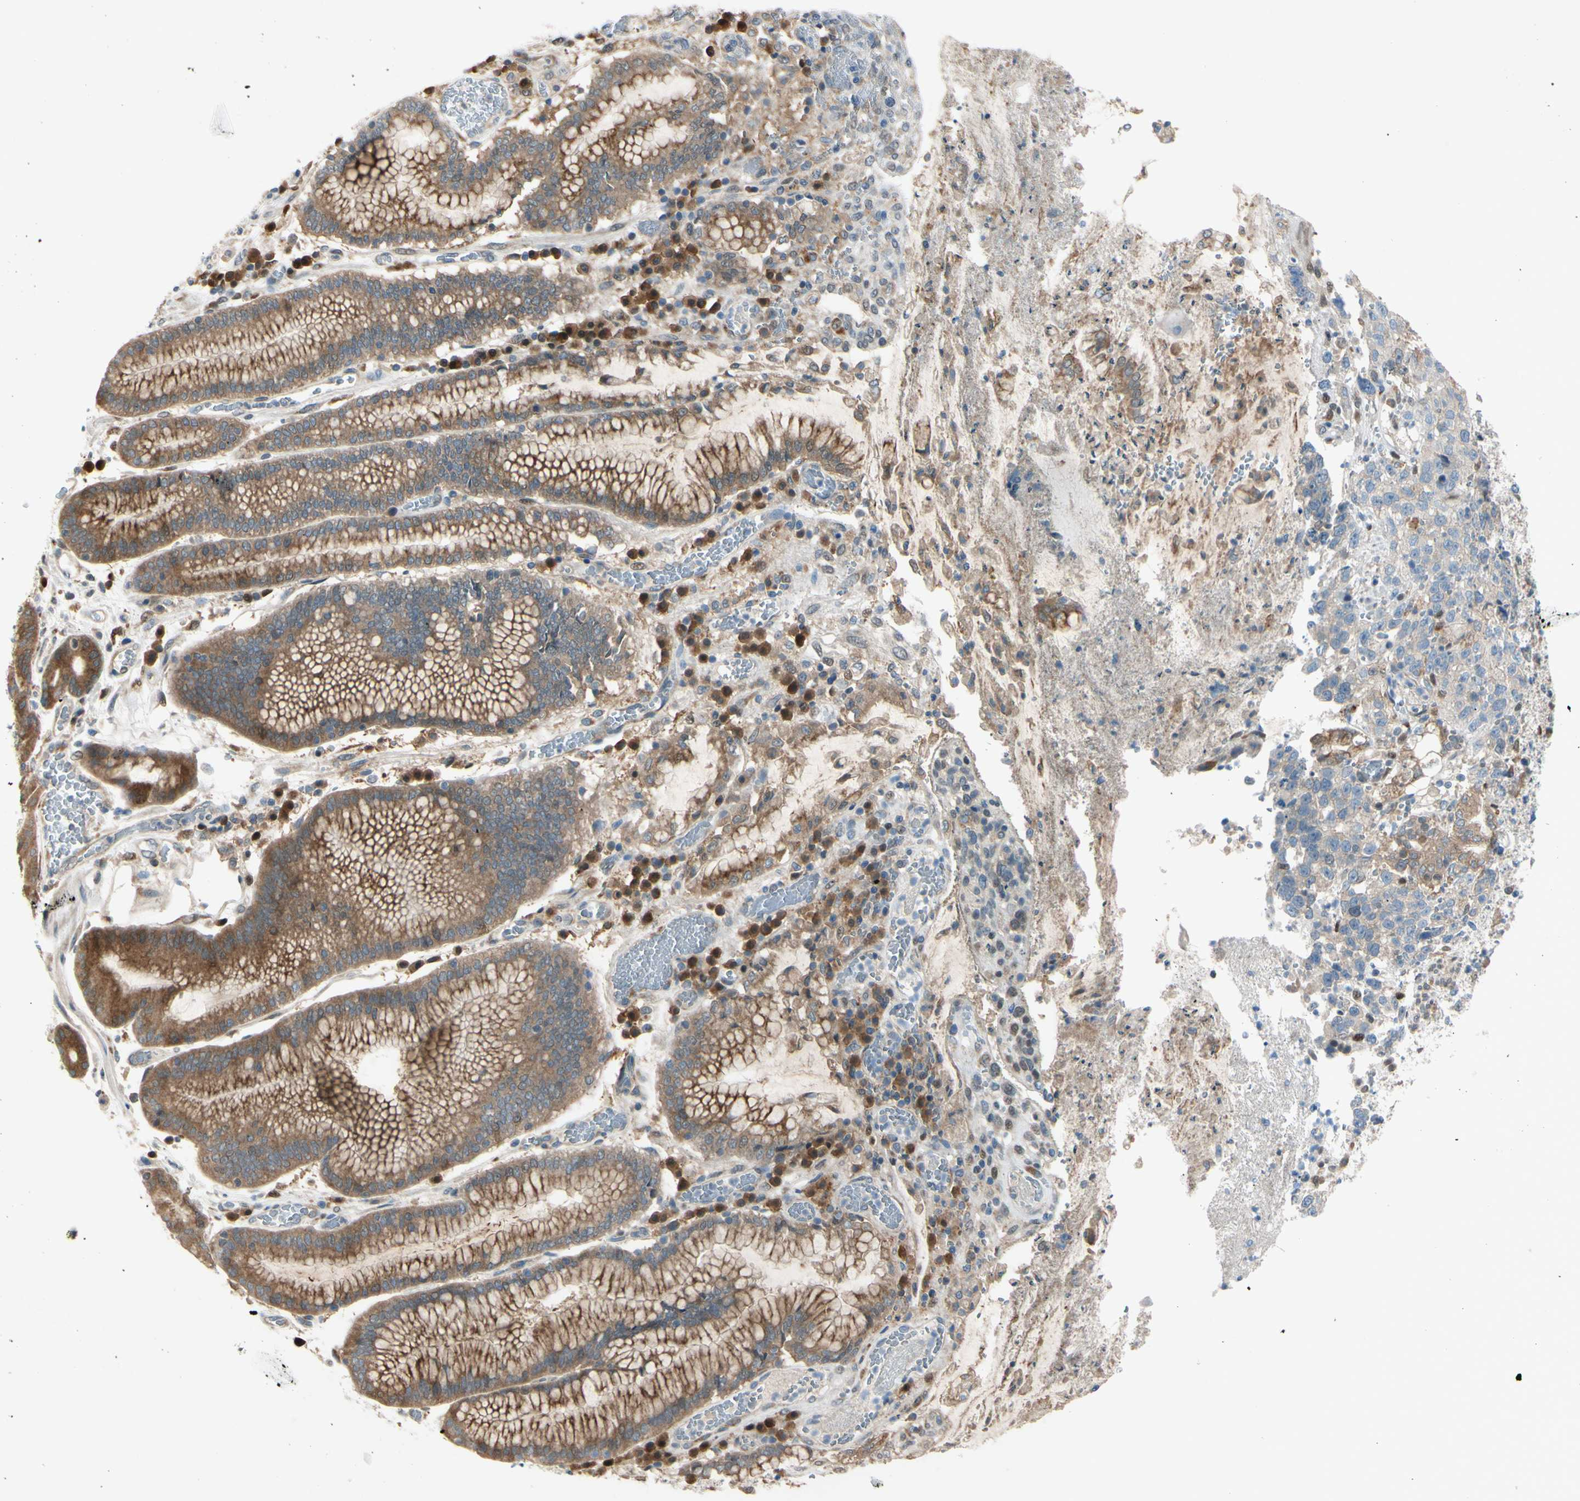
{"staining": {"intensity": "weak", "quantity": "25%-75%", "location": "cytoplasmic/membranous"}, "tissue": "stomach cancer", "cell_type": "Tumor cells", "image_type": "cancer", "snomed": [{"axis": "morphology", "description": "Normal tissue, NOS"}, {"axis": "morphology", "description": "Adenocarcinoma, NOS"}, {"axis": "topography", "description": "Stomach"}], "caption": "Immunohistochemistry micrograph of neoplastic tissue: stomach cancer stained using IHC displays low levels of weak protein expression localized specifically in the cytoplasmic/membranous of tumor cells, appearing as a cytoplasmic/membranous brown color.", "gene": "PTTG1", "patient": {"sex": "male", "age": 48}}